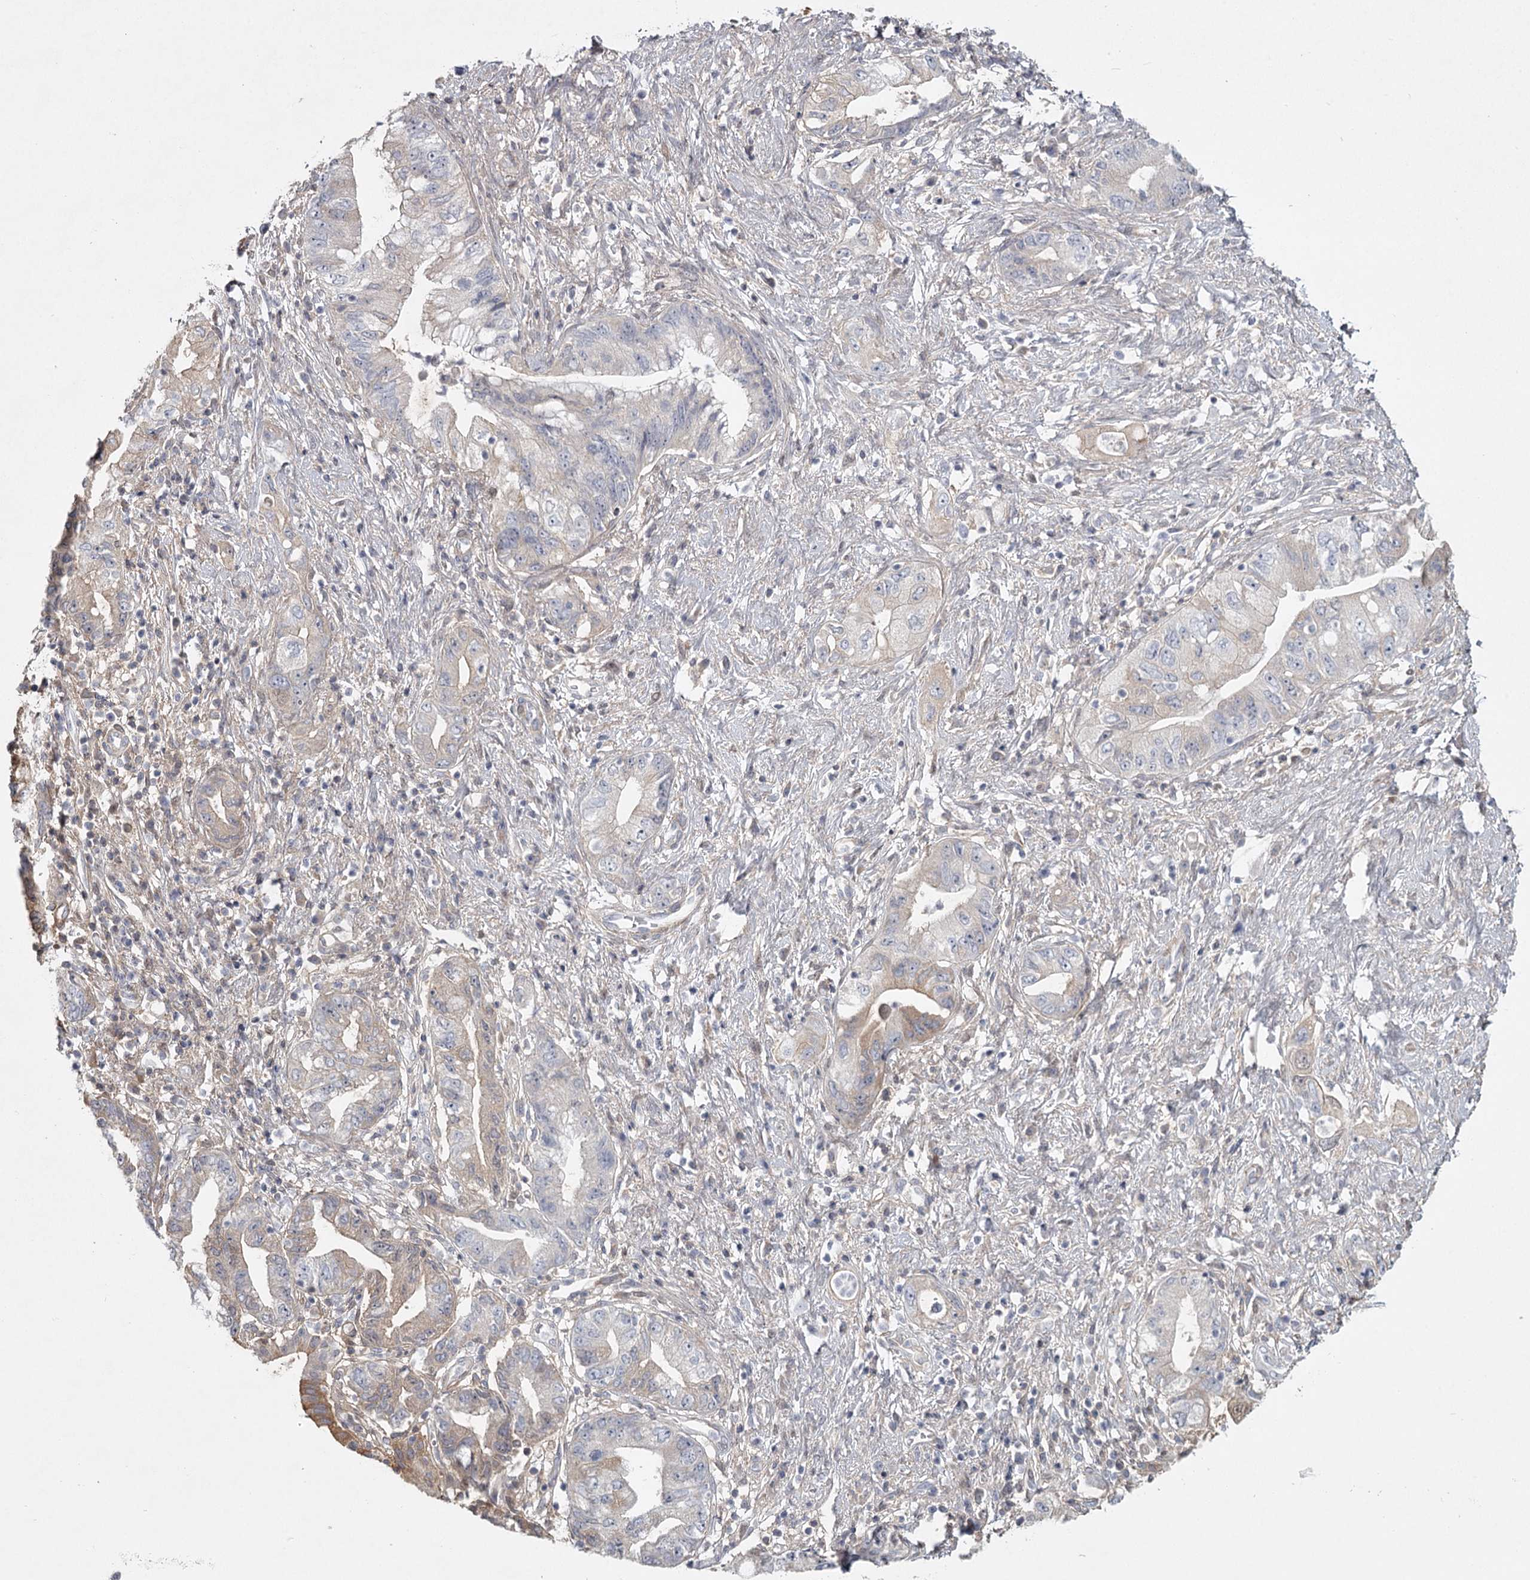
{"staining": {"intensity": "moderate", "quantity": "<25%", "location": "cytoplasmic/membranous"}, "tissue": "pancreatic cancer", "cell_type": "Tumor cells", "image_type": "cancer", "snomed": [{"axis": "morphology", "description": "Adenocarcinoma, NOS"}, {"axis": "topography", "description": "Pancreas"}], "caption": "Pancreatic adenocarcinoma tissue exhibits moderate cytoplasmic/membranous expression in approximately <25% of tumor cells", "gene": "DHRS9", "patient": {"sex": "female", "age": 73}}